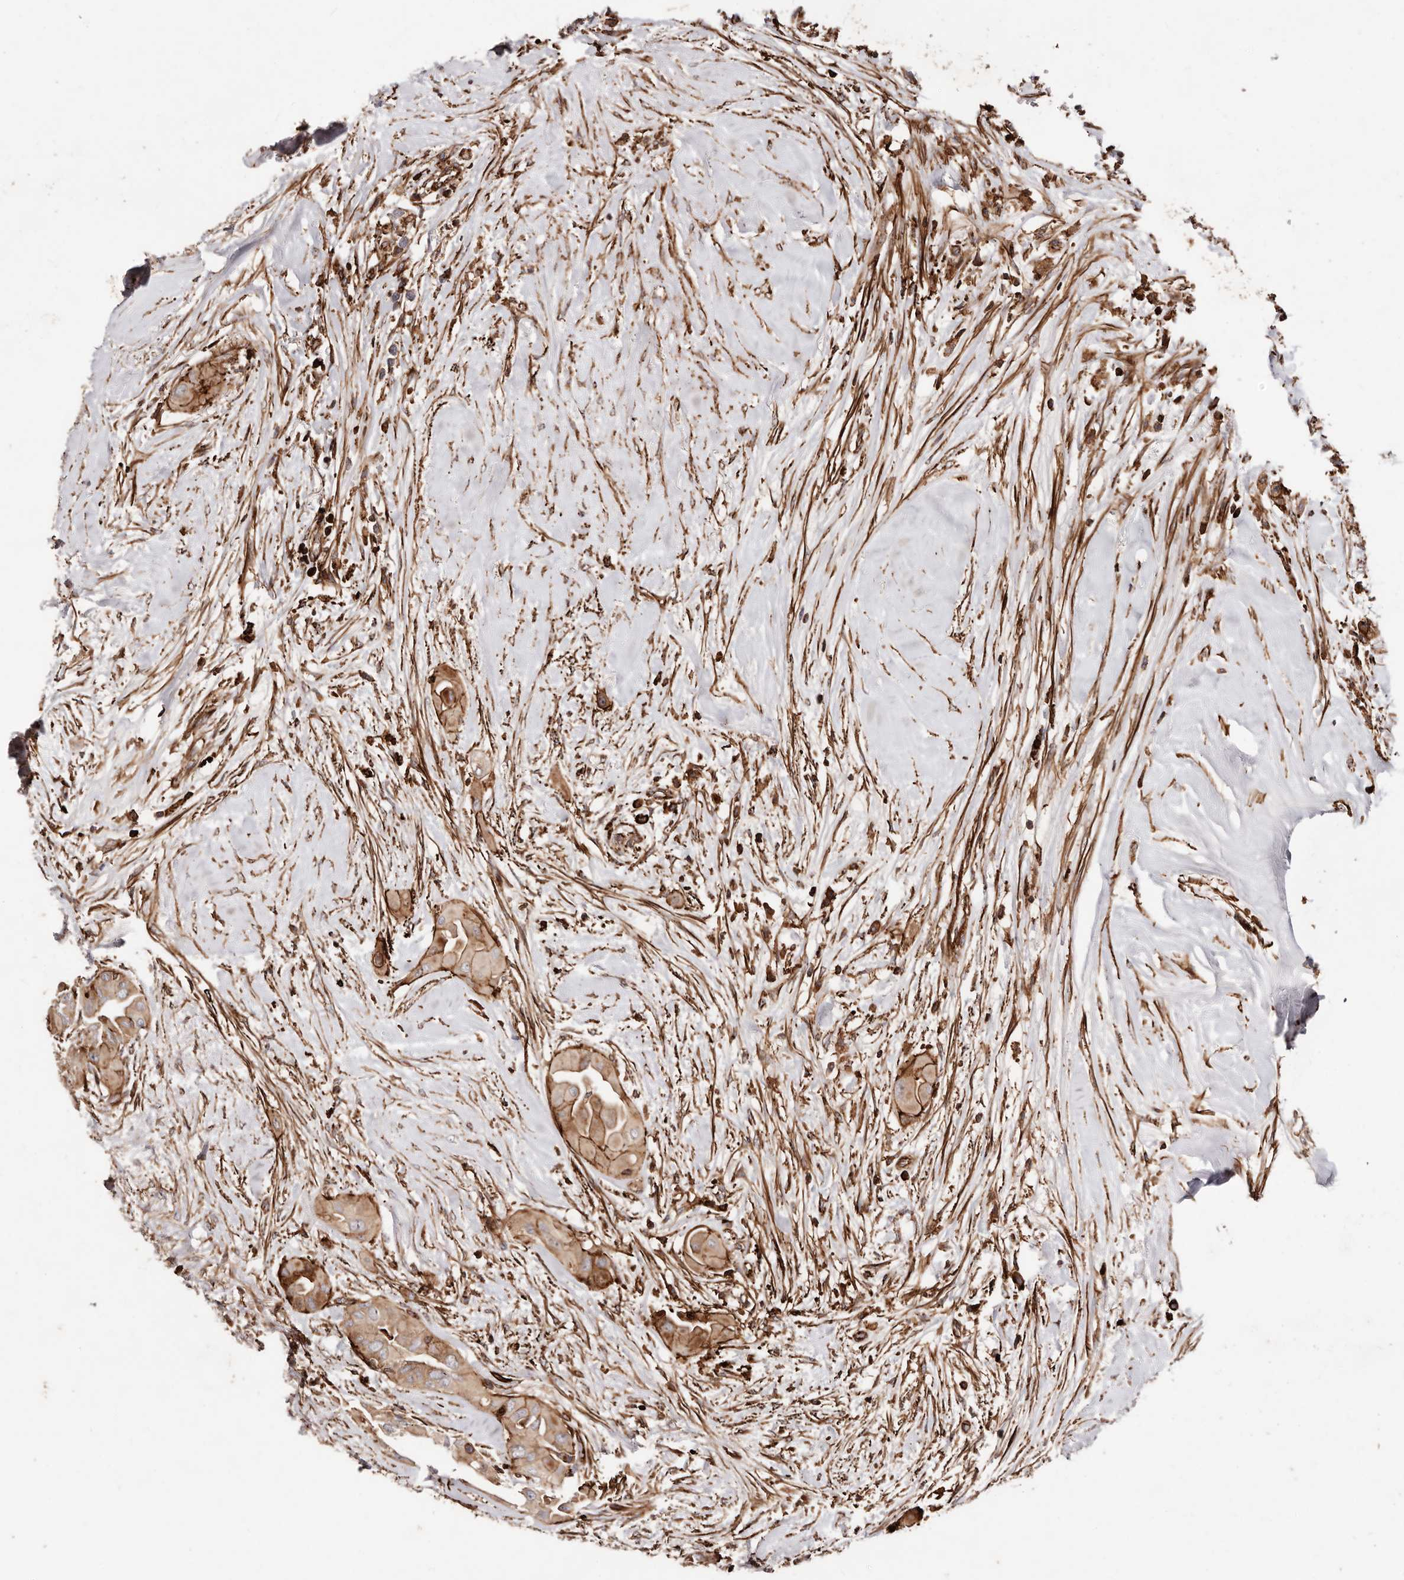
{"staining": {"intensity": "moderate", "quantity": ">75%", "location": "cytoplasmic/membranous"}, "tissue": "thyroid cancer", "cell_type": "Tumor cells", "image_type": "cancer", "snomed": [{"axis": "morphology", "description": "Papillary adenocarcinoma, NOS"}, {"axis": "topography", "description": "Thyroid gland"}], "caption": "This is a photomicrograph of immunohistochemistry (IHC) staining of thyroid cancer, which shows moderate positivity in the cytoplasmic/membranous of tumor cells.", "gene": "PTPN22", "patient": {"sex": "female", "age": 59}}